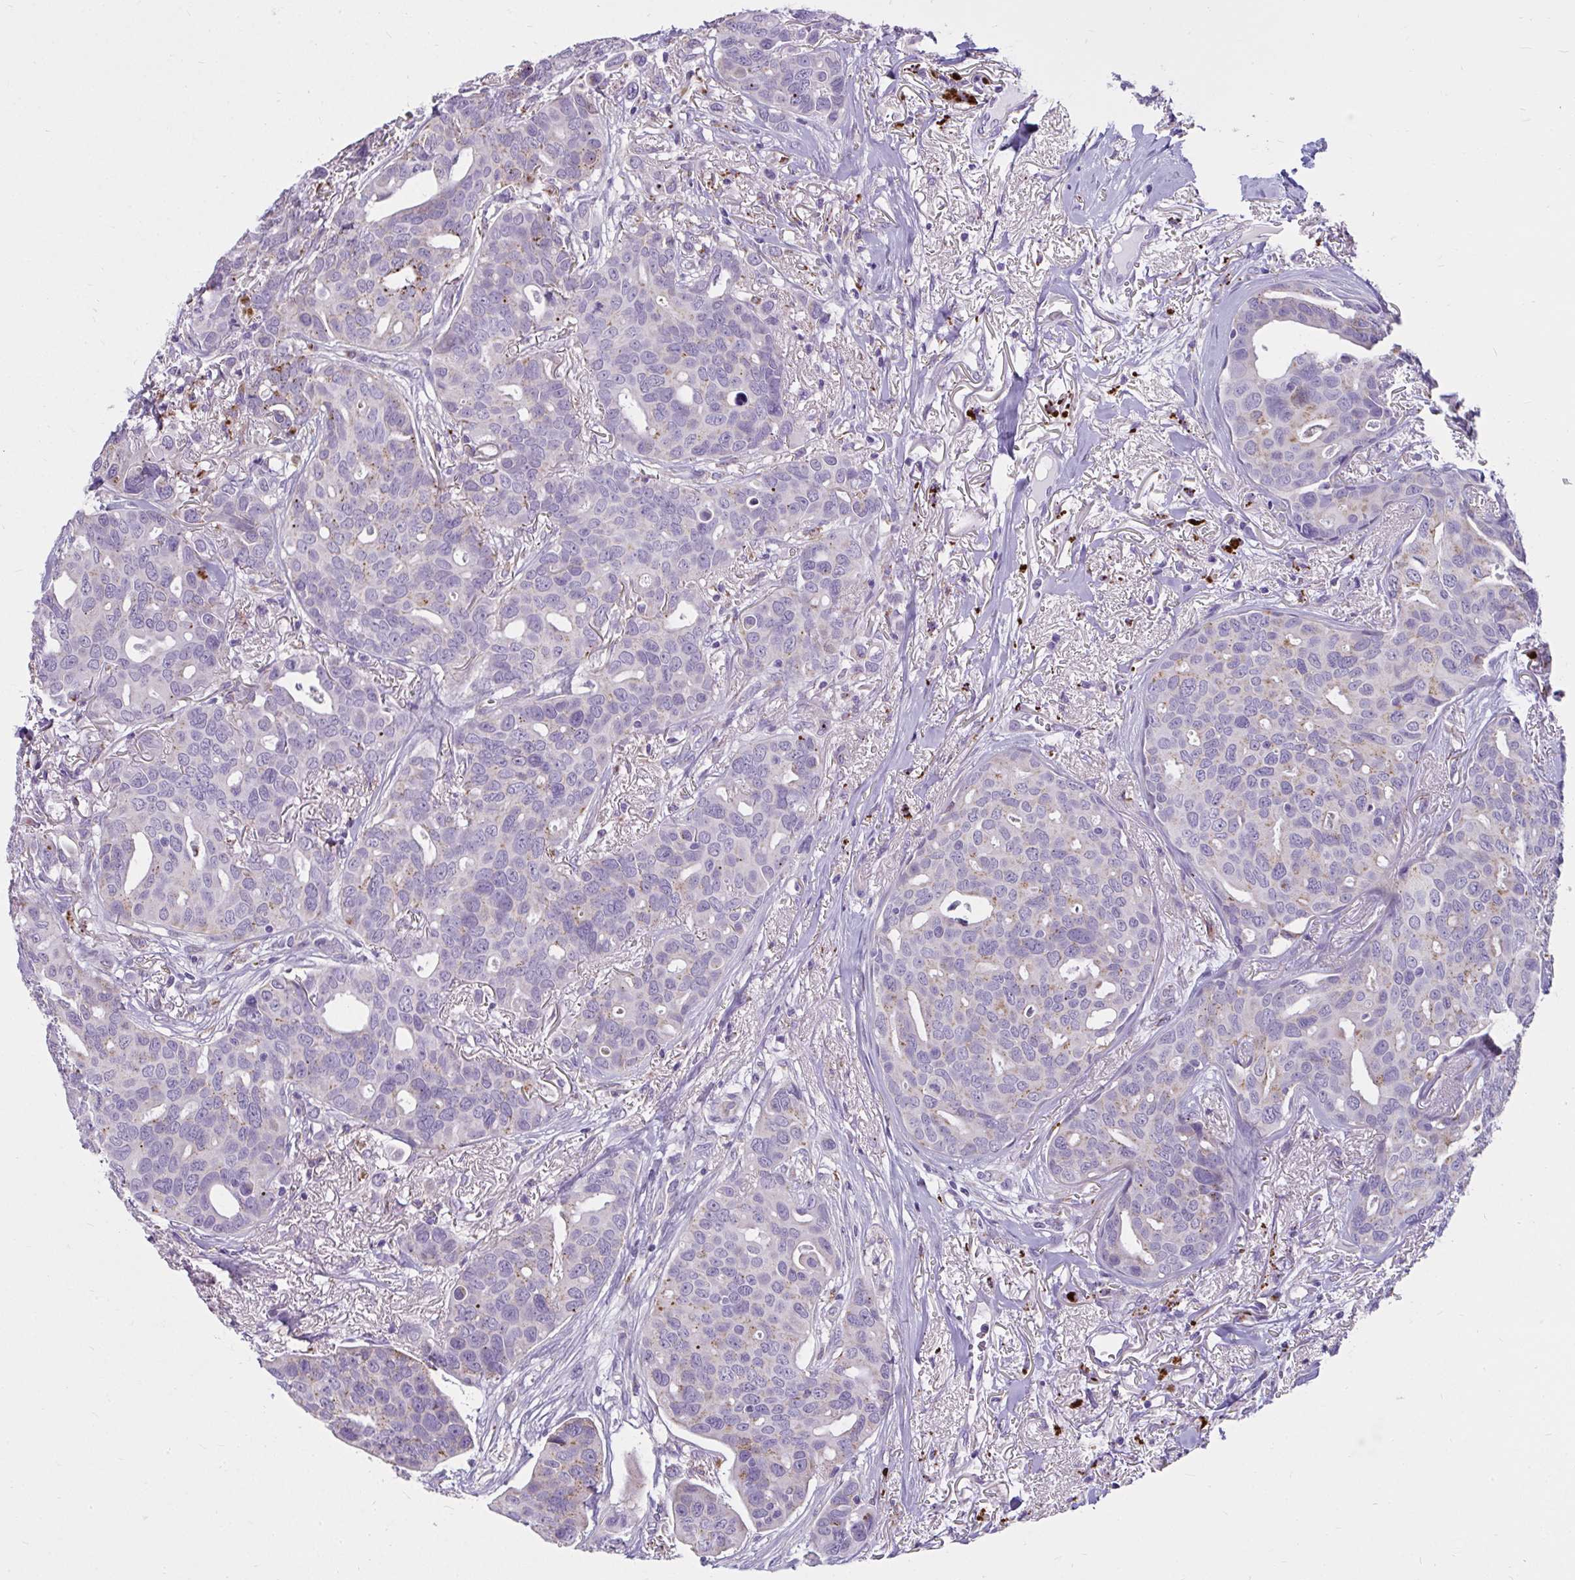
{"staining": {"intensity": "negative", "quantity": "none", "location": "none"}, "tissue": "breast cancer", "cell_type": "Tumor cells", "image_type": "cancer", "snomed": [{"axis": "morphology", "description": "Duct carcinoma"}, {"axis": "topography", "description": "Breast"}], "caption": "Breast cancer stained for a protein using IHC reveals no staining tumor cells.", "gene": "CTSZ", "patient": {"sex": "female", "age": 54}}